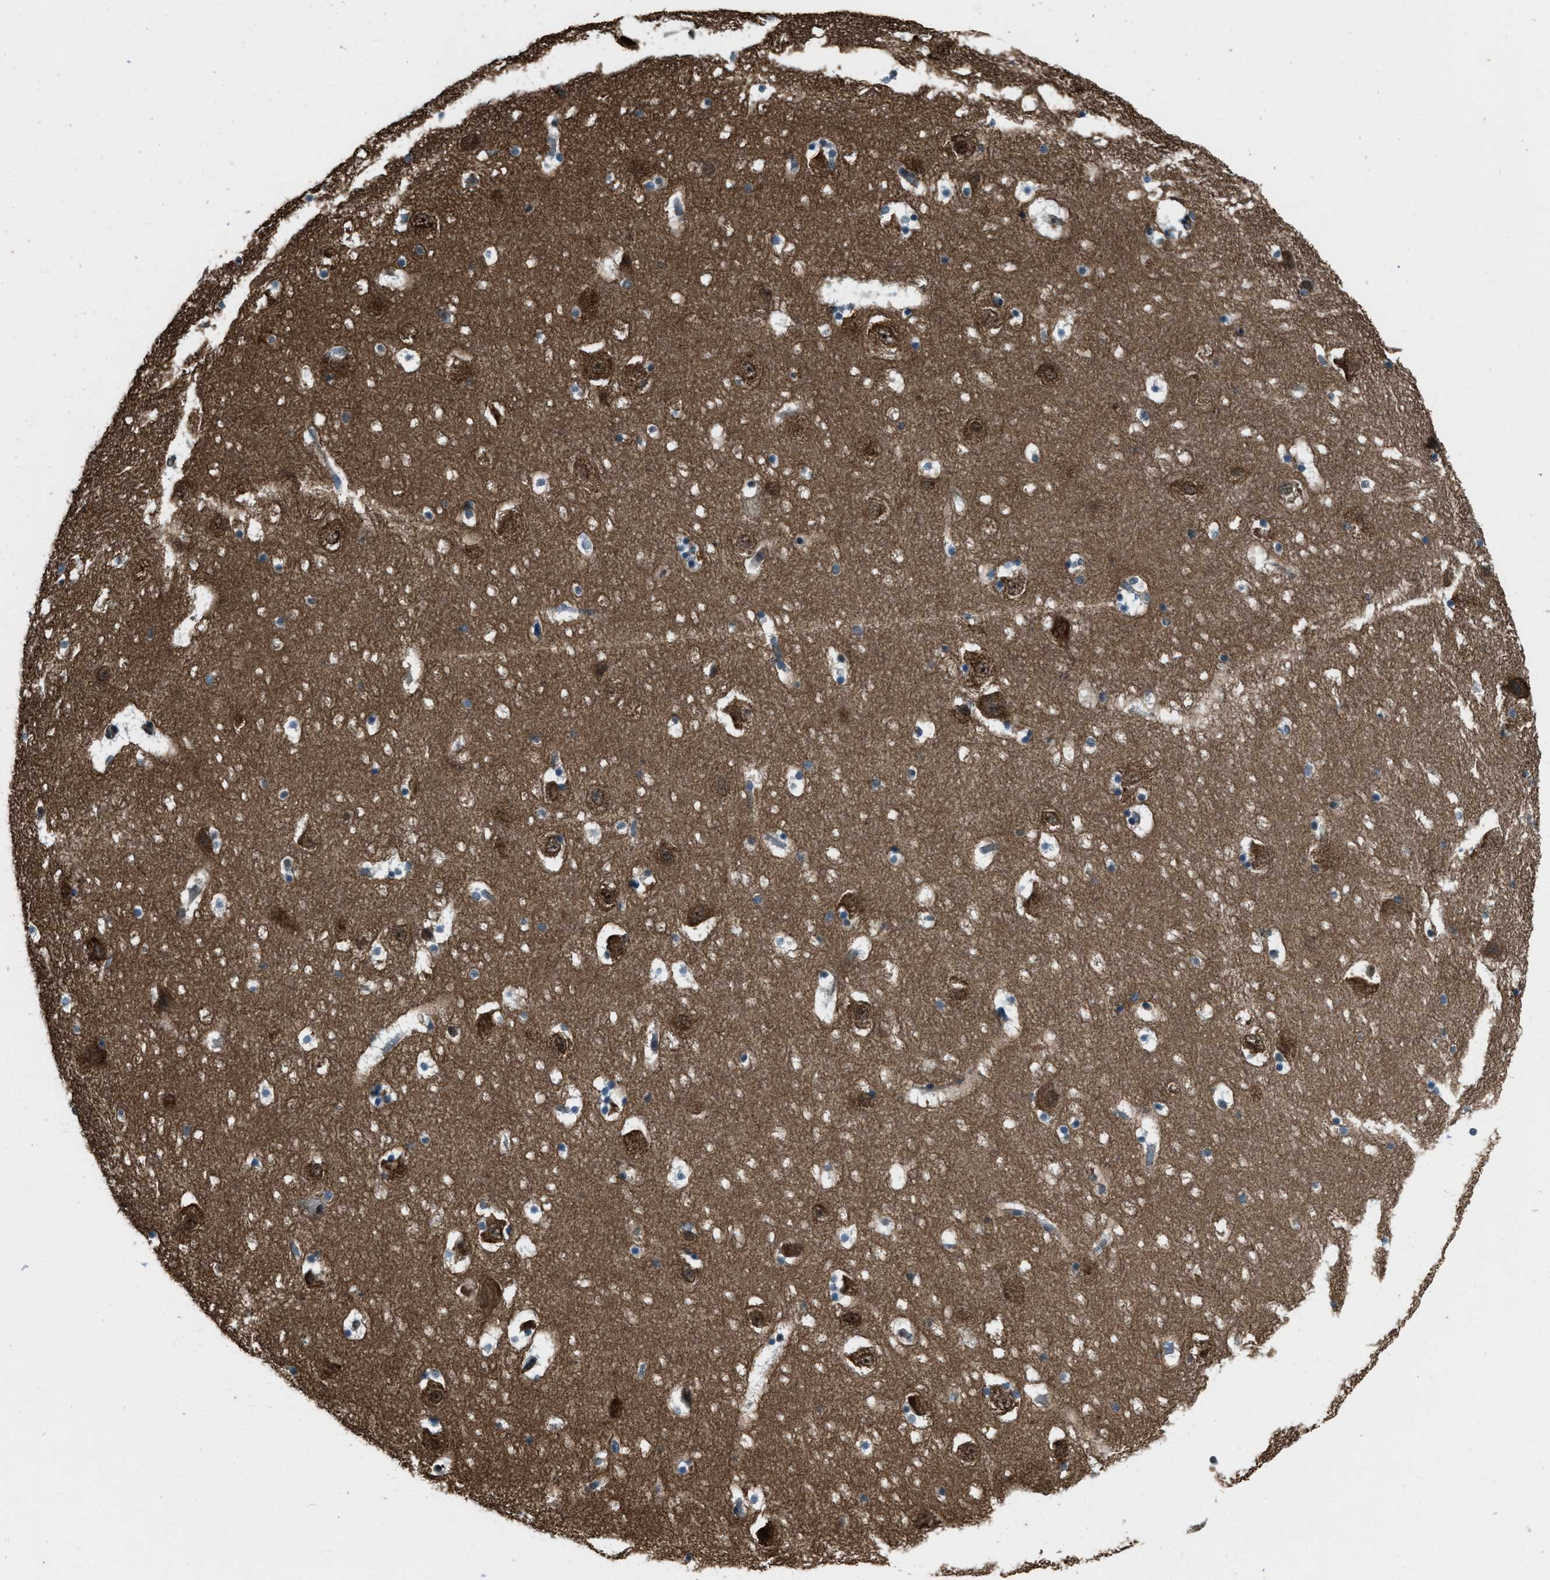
{"staining": {"intensity": "moderate", "quantity": "25%-75%", "location": "cytoplasmic/membranous"}, "tissue": "hippocampus", "cell_type": "Glial cells", "image_type": "normal", "snomed": [{"axis": "morphology", "description": "Normal tissue, NOS"}, {"axis": "topography", "description": "Hippocampus"}], "caption": "Protein expression analysis of benign human hippocampus reveals moderate cytoplasmic/membranous expression in about 25%-75% of glial cells. The staining is performed using DAB (3,3'-diaminobenzidine) brown chromogen to label protein expression. The nuclei are counter-stained blue using hematoxylin.", "gene": "SVIL", "patient": {"sex": "male", "age": 45}}